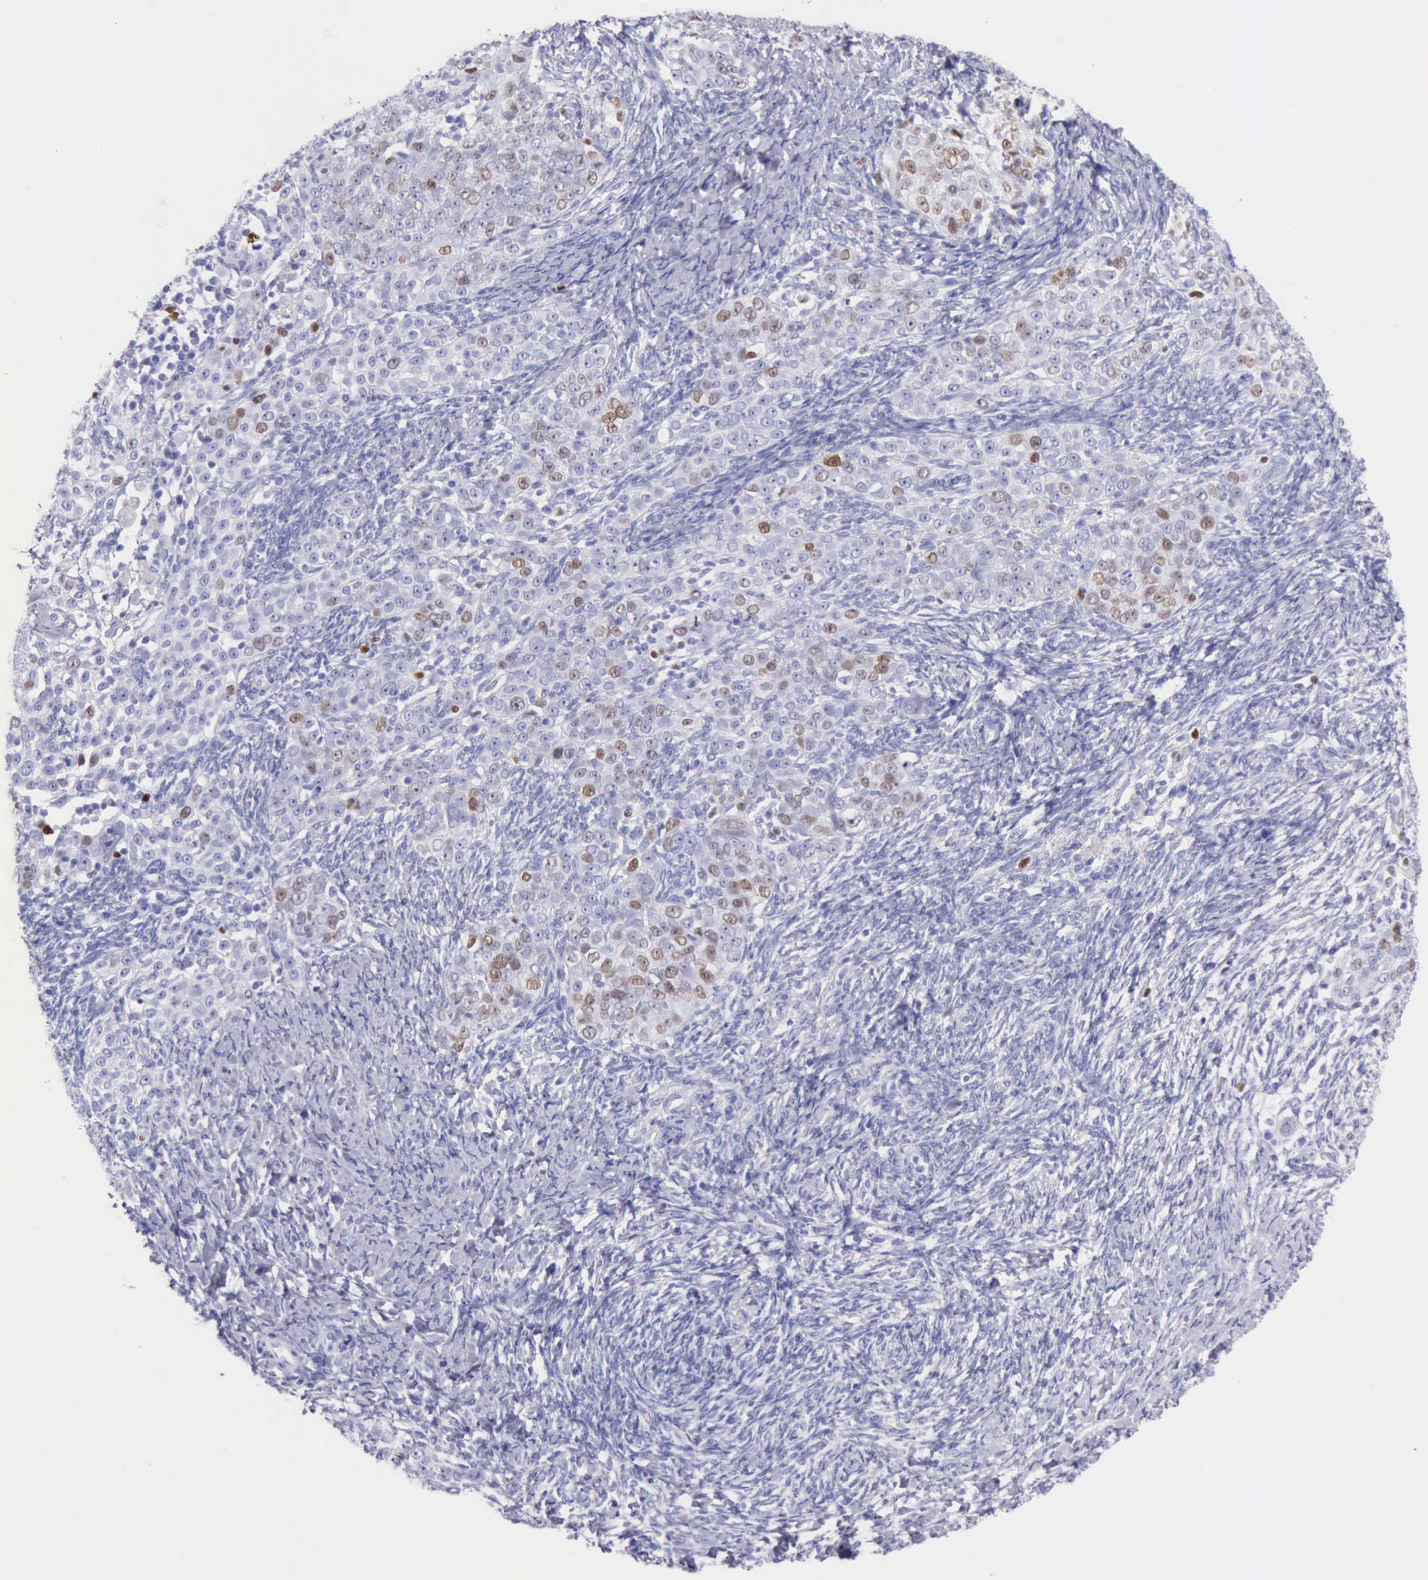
{"staining": {"intensity": "moderate", "quantity": "25%-75%", "location": "nuclear"}, "tissue": "ovarian cancer", "cell_type": "Tumor cells", "image_type": "cancer", "snomed": [{"axis": "morphology", "description": "Normal tissue, NOS"}, {"axis": "morphology", "description": "Cystadenocarcinoma, serous, NOS"}, {"axis": "topography", "description": "Ovary"}], "caption": "Approximately 25%-75% of tumor cells in ovarian cancer exhibit moderate nuclear protein expression as visualized by brown immunohistochemical staining.", "gene": "MCM2", "patient": {"sex": "female", "age": 62}}